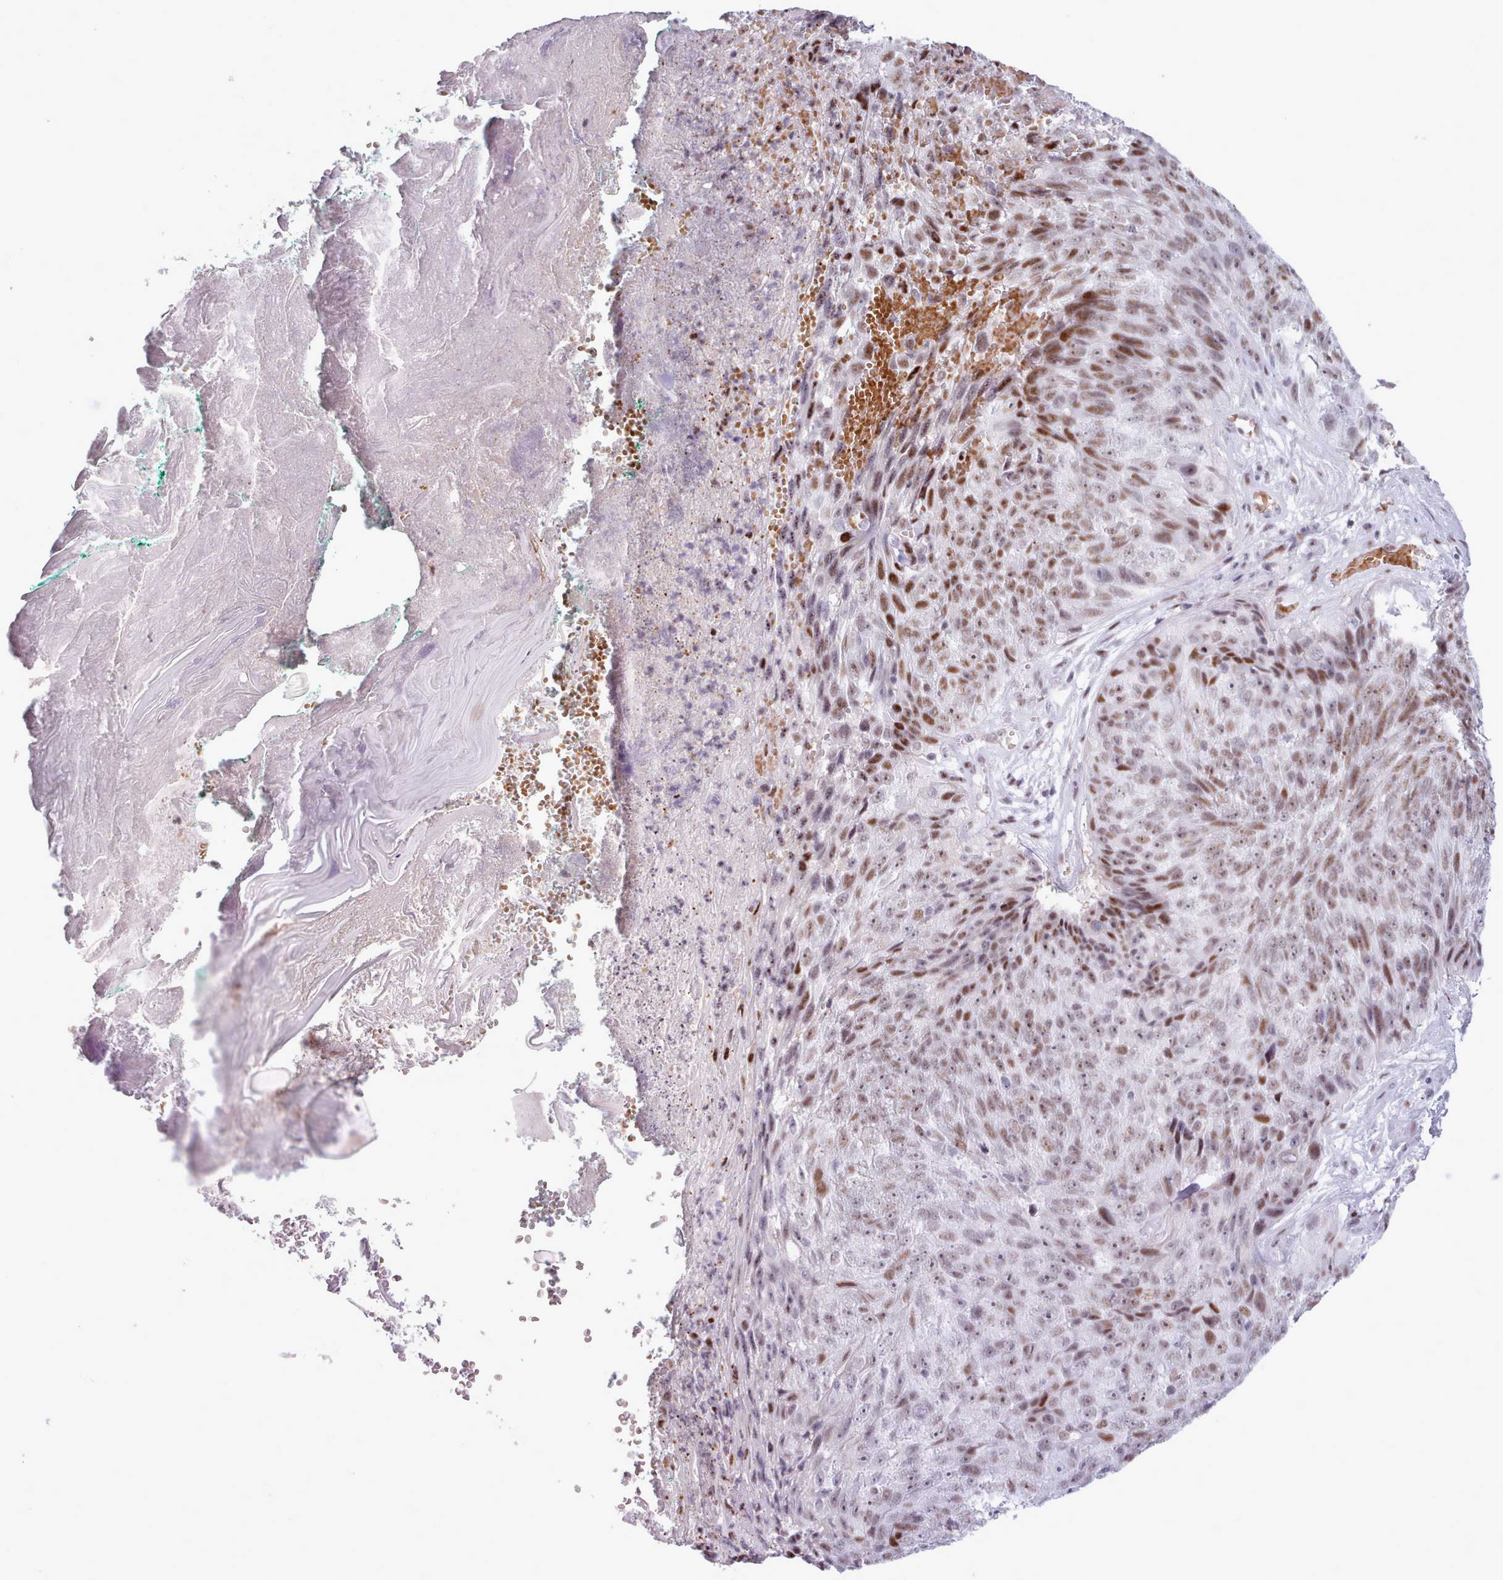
{"staining": {"intensity": "moderate", "quantity": ">75%", "location": "nuclear"}, "tissue": "skin cancer", "cell_type": "Tumor cells", "image_type": "cancer", "snomed": [{"axis": "morphology", "description": "Squamous cell carcinoma, NOS"}, {"axis": "topography", "description": "Skin"}], "caption": "This image shows IHC staining of squamous cell carcinoma (skin), with medium moderate nuclear positivity in approximately >75% of tumor cells.", "gene": "SRSF4", "patient": {"sex": "female", "age": 87}}